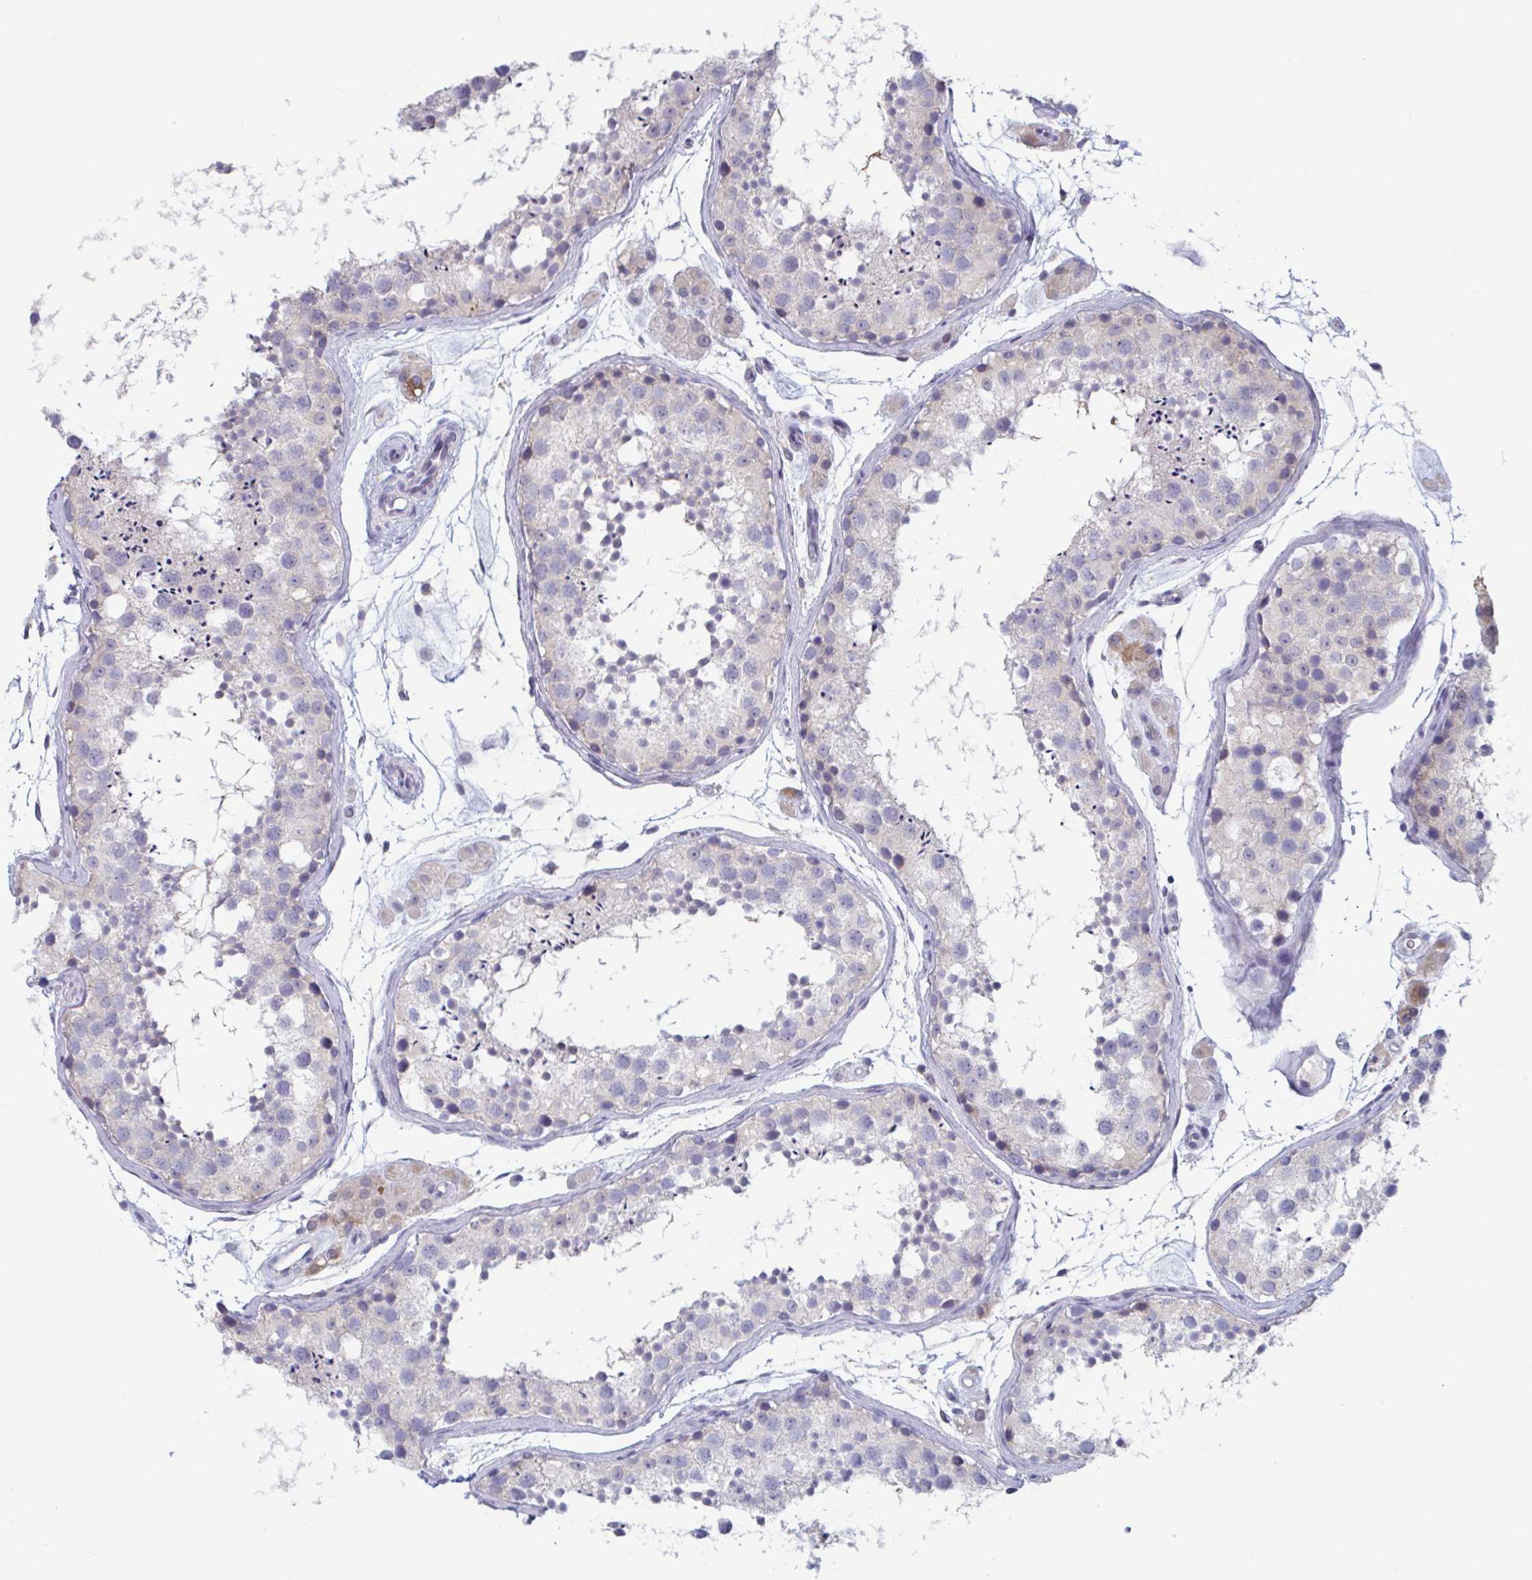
{"staining": {"intensity": "negative", "quantity": "none", "location": "none"}, "tissue": "testis", "cell_type": "Cells in seminiferous ducts", "image_type": "normal", "snomed": [{"axis": "morphology", "description": "Normal tissue, NOS"}, {"axis": "topography", "description": "Testis"}], "caption": "Immunohistochemical staining of unremarkable testis reveals no significant expression in cells in seminiferous ducts.", "gene": "UNKL", "patient": {"sex": "male", "age": 41}}